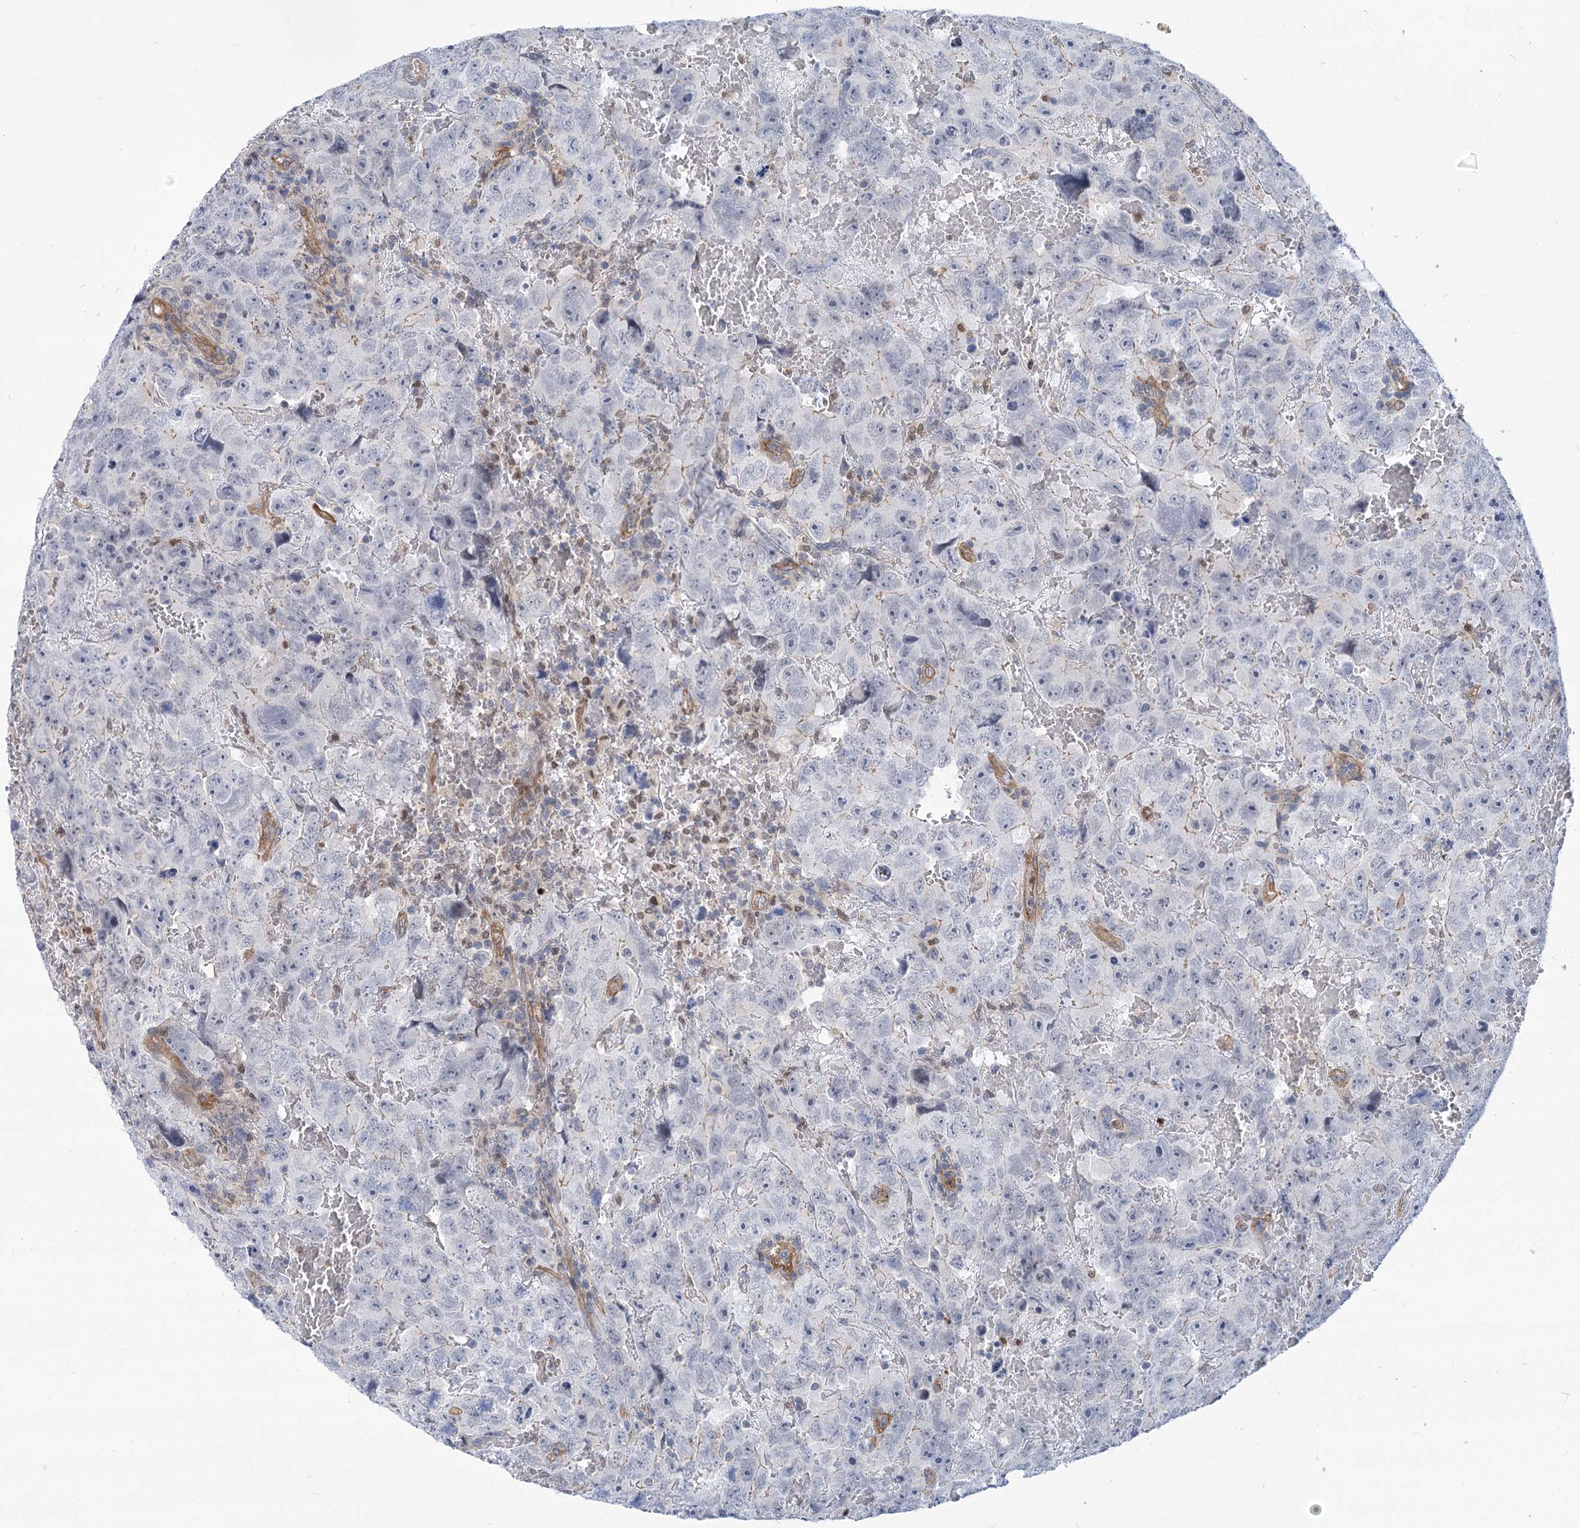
{"staining": {"intensity": "negative", "quantity": "none", "location": "none"}, "tissue": "testis cancer", "cell_type": "Tumor cells", "image_type": "cancer", "snomed": [{"axis": "morphology", "description": "Carcinoma, Embryonal, NOS"}, {"axis": "topography", "description": "Testis"}], "caption": "Tumor cells show no significant protein positivity in testis cancer (embryonal carcinoma). (DAB immunohistochemistry (IHC), high magnification).", "gene": "THAP6", "patient": {"sex": "male", "age": 45}}